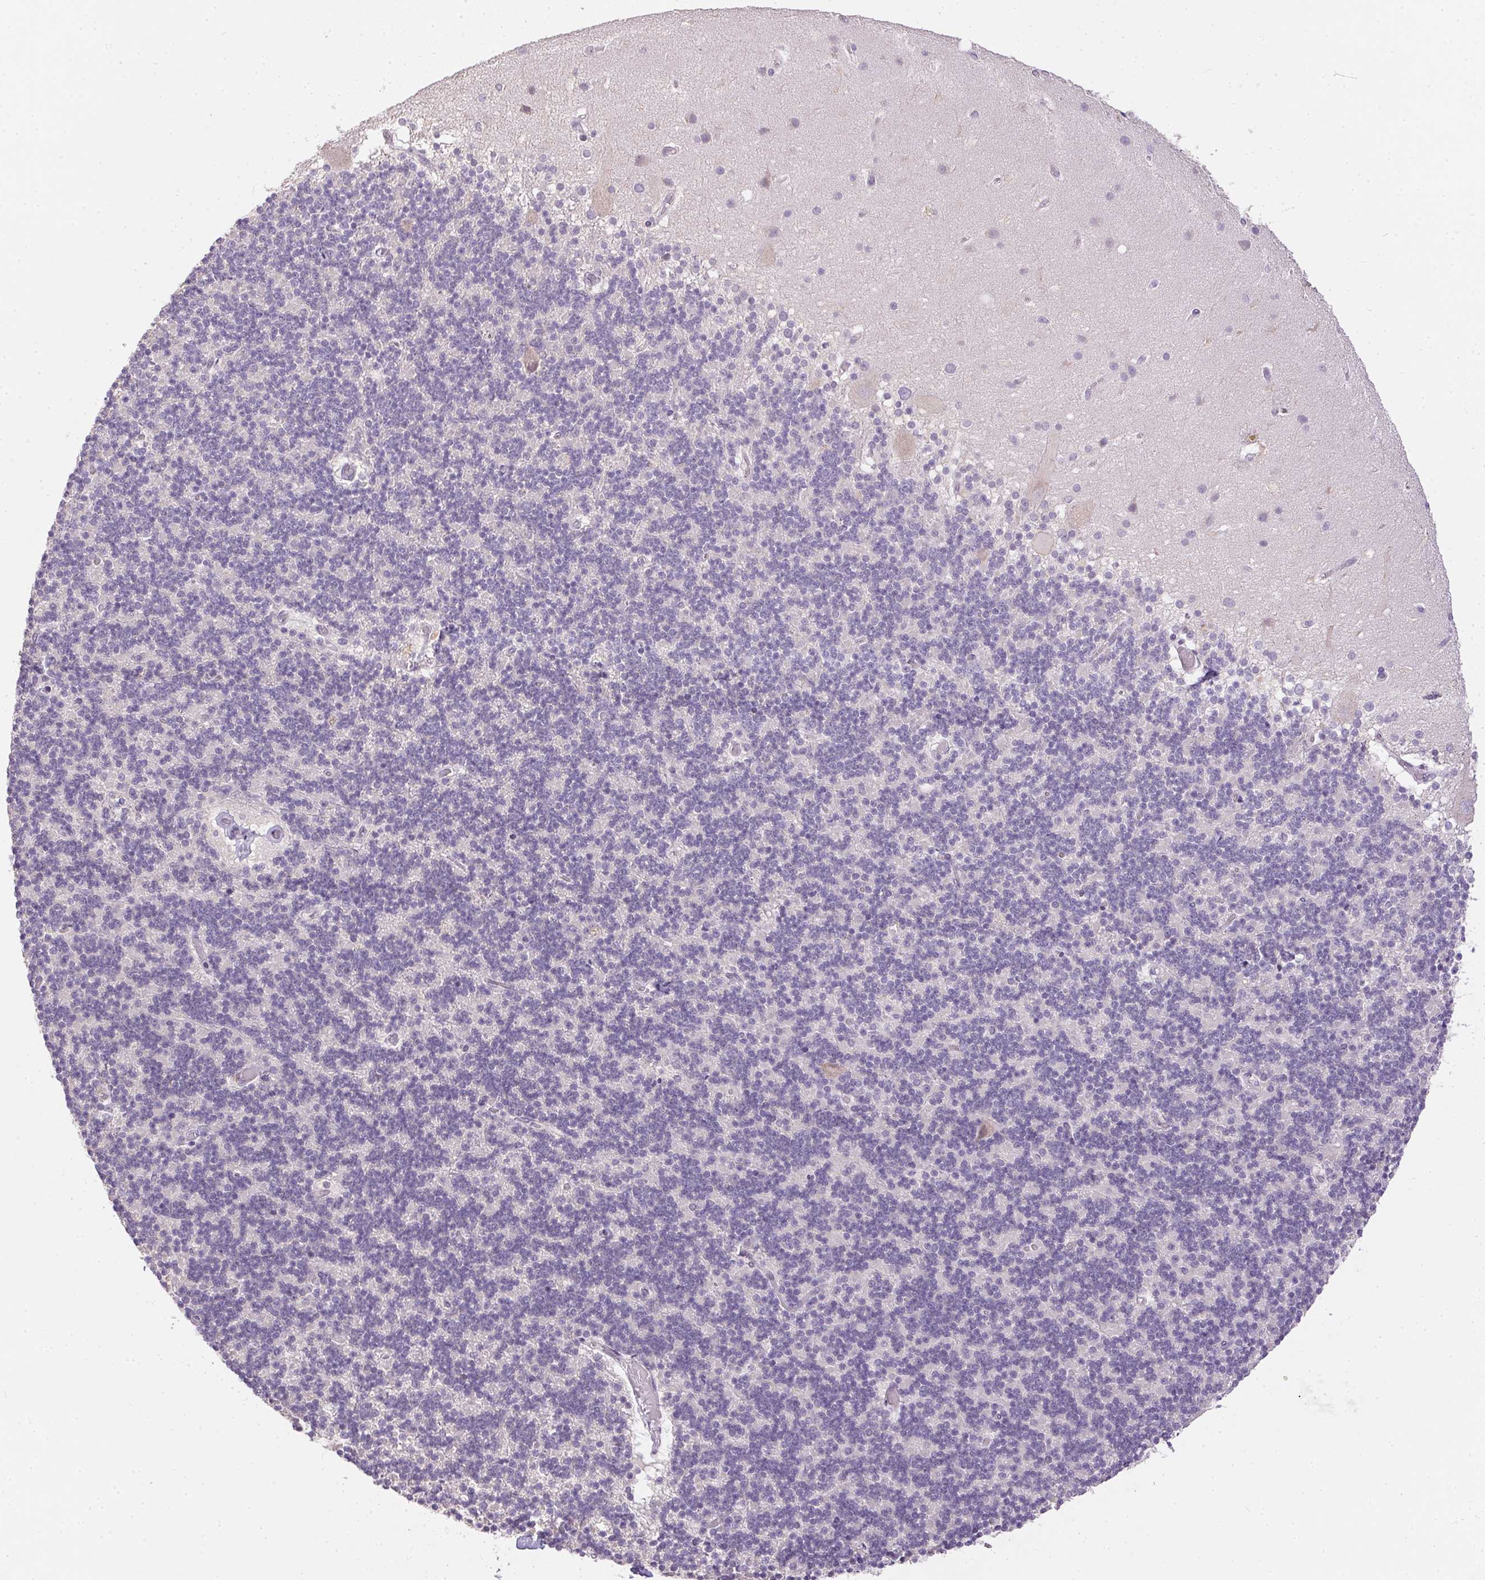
{"staining": {"intensity": "negative", "quantity": "none", "location": "none"}, "tissue": "cerebellum", "cell_type": "Cells in granular layer", "image_type": "normal", "snomed": [{"axis": "morphology", "description": "Normal tissue, NOS"}, {"axis": "topography", "description": "Cerebellum"}], "caption": "High power microscopy image of an immunohistochemistry histopathology image of normal cerebellum, revealing no significant staining in cells in granular layer.", "gene": "SPACA9", "patient": {"sex": "male", "age": 70}}